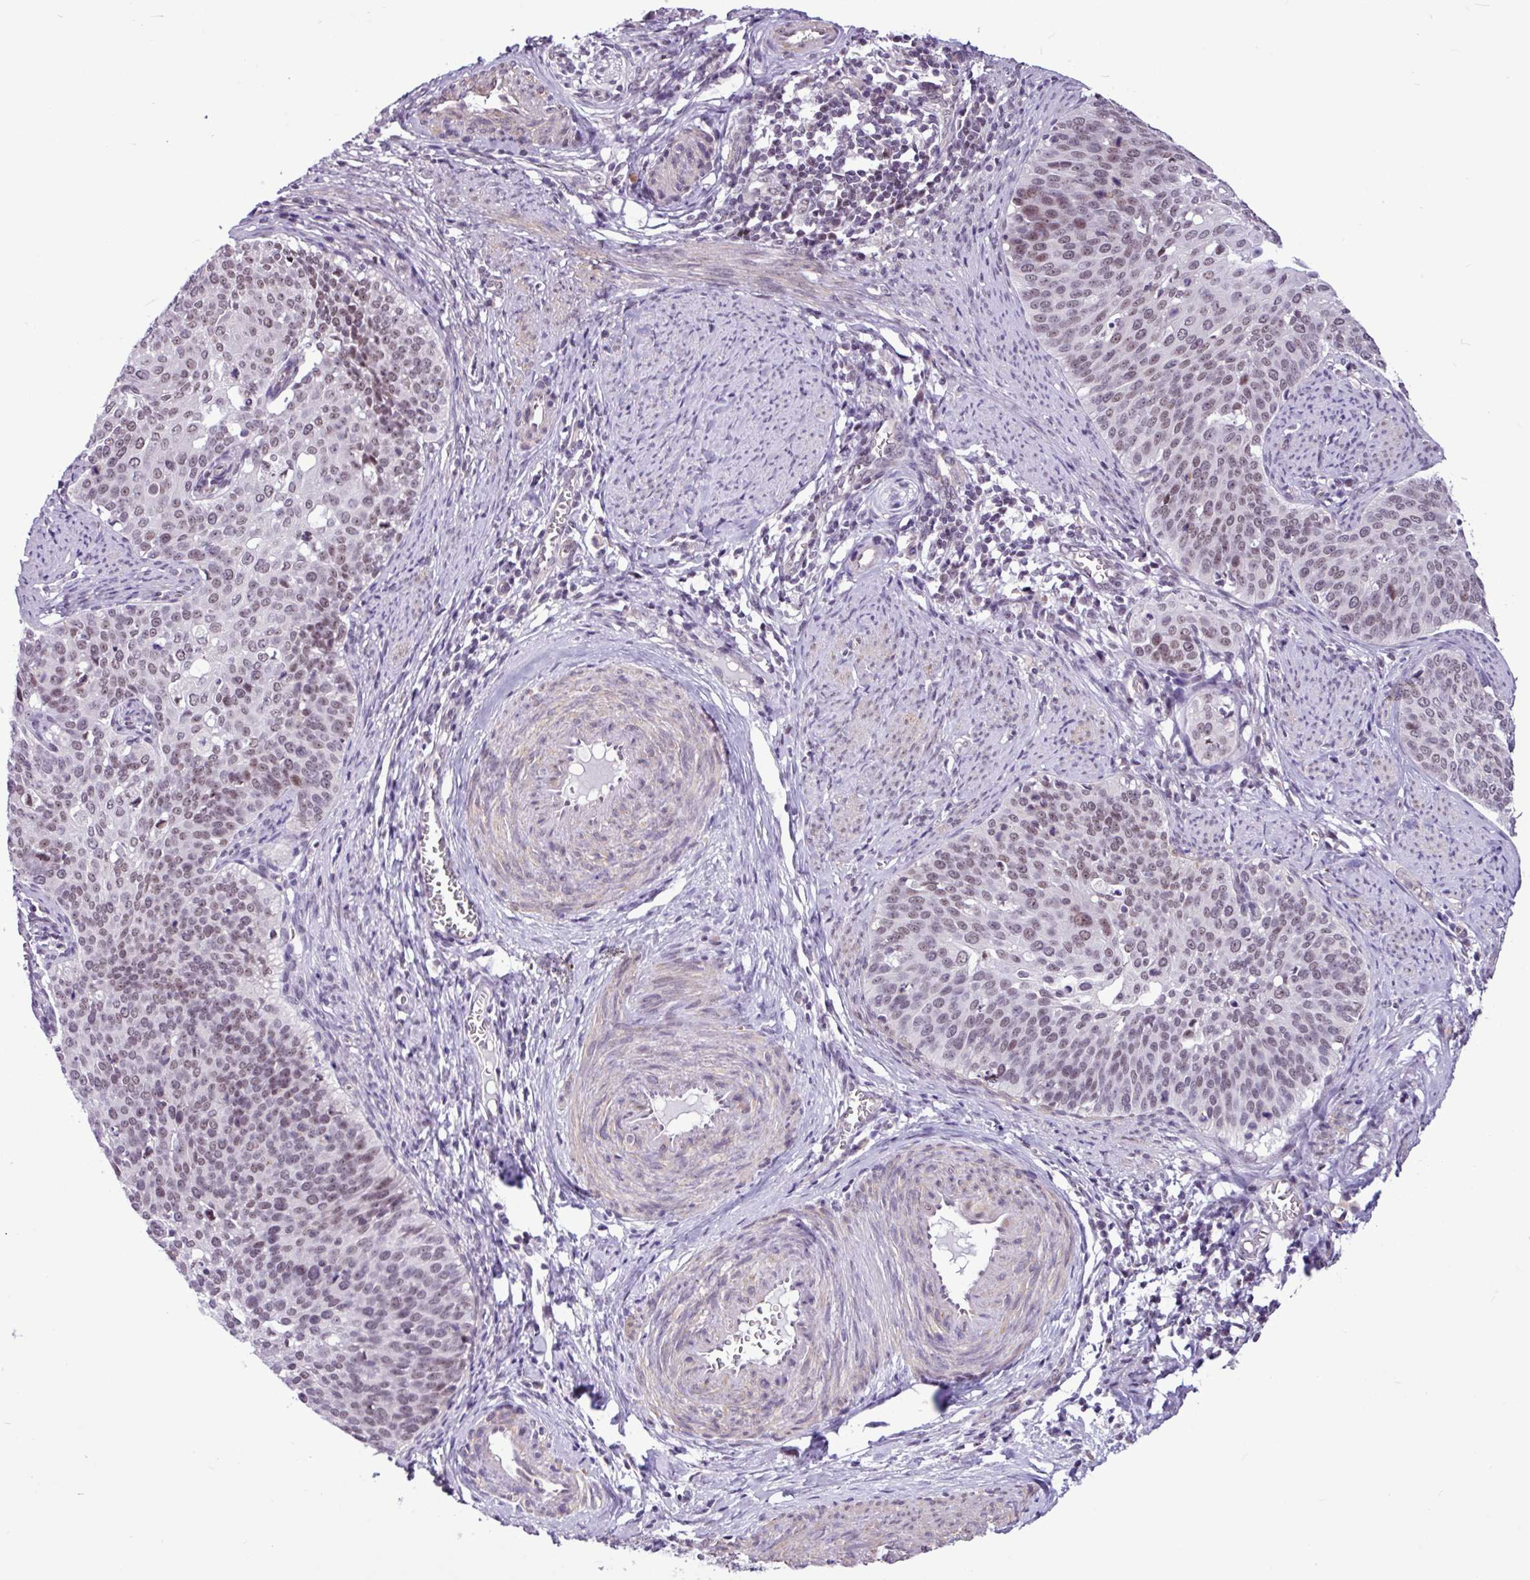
{"staining": {"intensity": "weak", "quantity": ">75%", "location": "nuclear"}, "tissue": "cervical cancer", "cell_type": "Tumor cells", "image_type": "cancer", "snomed": [{"axis": "morphology", "description": "Squamous cell carcinoma, NOS"}, {"axis": "topography", "description": "Cervix"}], "caption": "There is low levels of weak nuclear positivity in tumor cells of cervical cancer, as demonstrated by immunohistochemical staining (brown color).", "gene": "UTP18", "patient": {"sex": "female", "age": 44}}